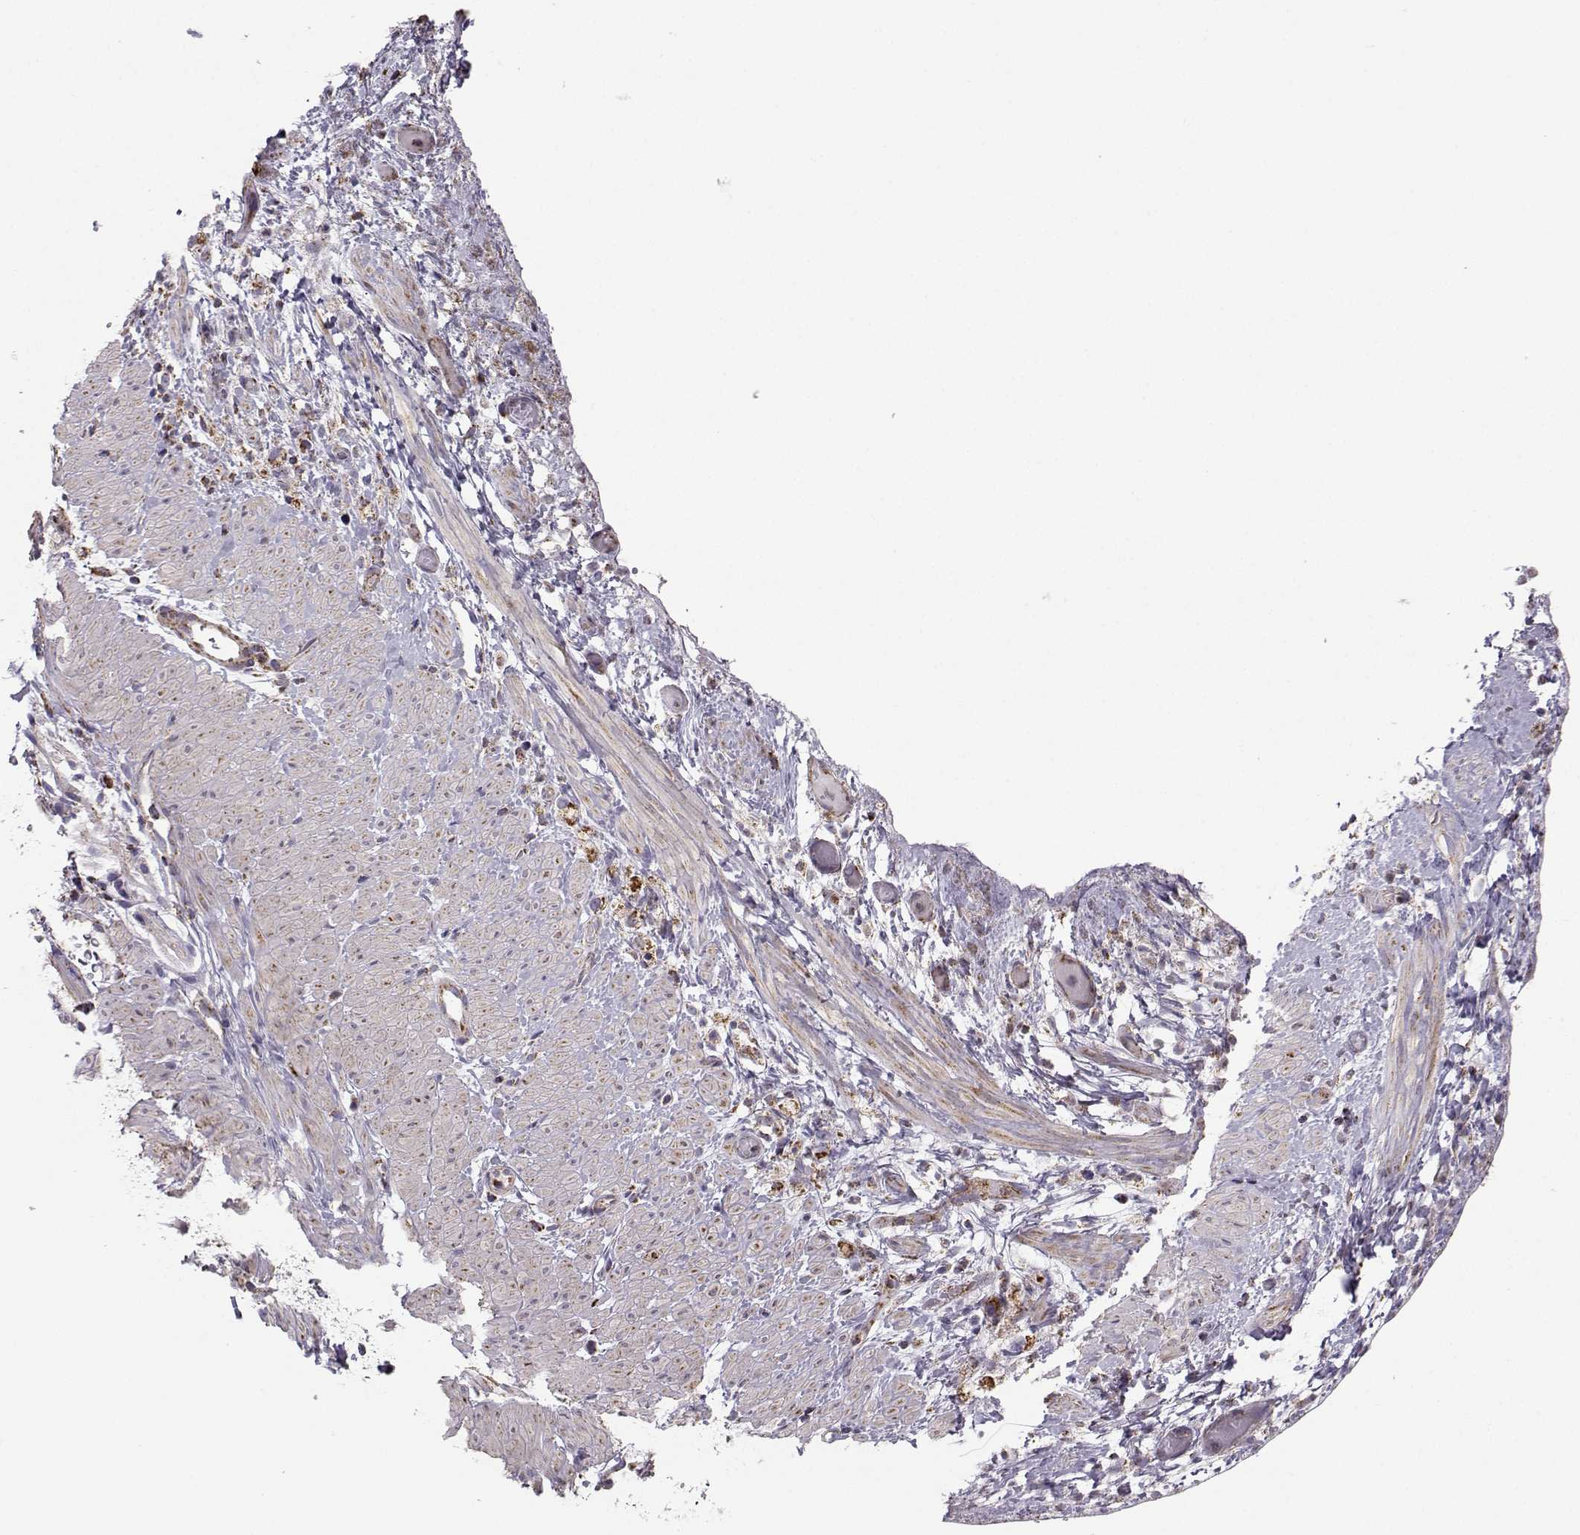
{"staining": {"intensity": "strong", "quantity": "25%-75%", "location": "cytoplasmic/membranous"}, "tissue": "stomach cancer", "cell_type": "Tumor cells", "image_type": "cancer", "snomed": [{"axis": "morphology", "description": "Adenocarcinoma, NOS"}, {"axis": "topography", "description": "Stomach"}], "caption": "Immunohistochemical staining of human stomach adenocarcinoma shows high levels of strong cytoplasmic/membranous staining in approximately 25%-75% of tumor cells.", "gene": "NECAB3", "patient": {"sex": "female", "age": 59}}